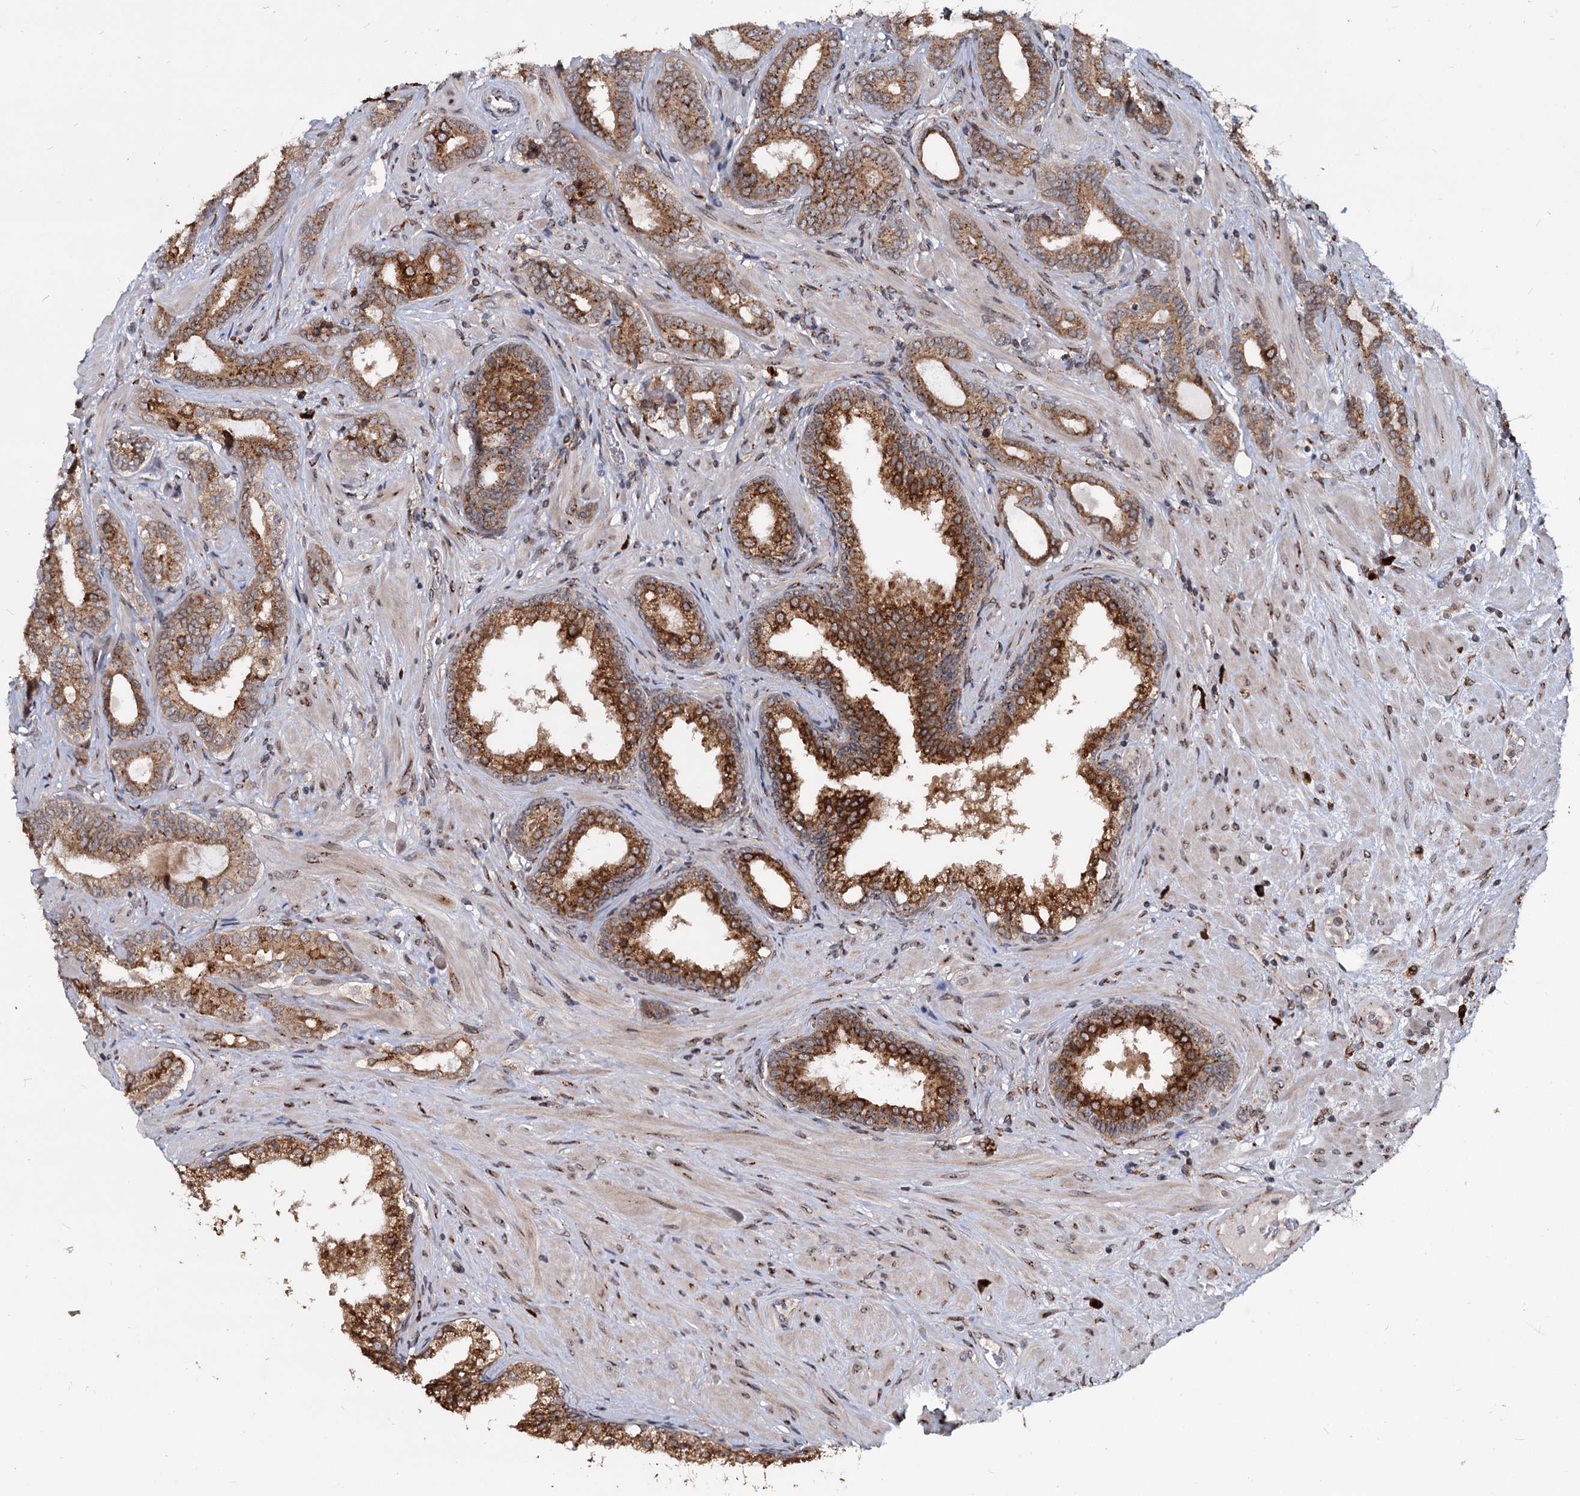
{"staining": {"intensity": "moderate", "quantity": ">75%", "location": "cytoplasmic/membranous"}, "tissue": "prostate cancer", "cell_type": "Tumor cells", "image_type": "cancer", "snomed": [{"axis": "morphology", "description": "Adenocarcinoma, High grade"}, {"axis": "topography", "description": "Prostate"}], "caption": "The micrograph demonstrates a brown stain indicating the presence of a protein in the cytoplasmic/membranous of tumor cells in prostate cancer.", "gene": "SAAL1", "patient": {"sex": "male", "age": 64}}